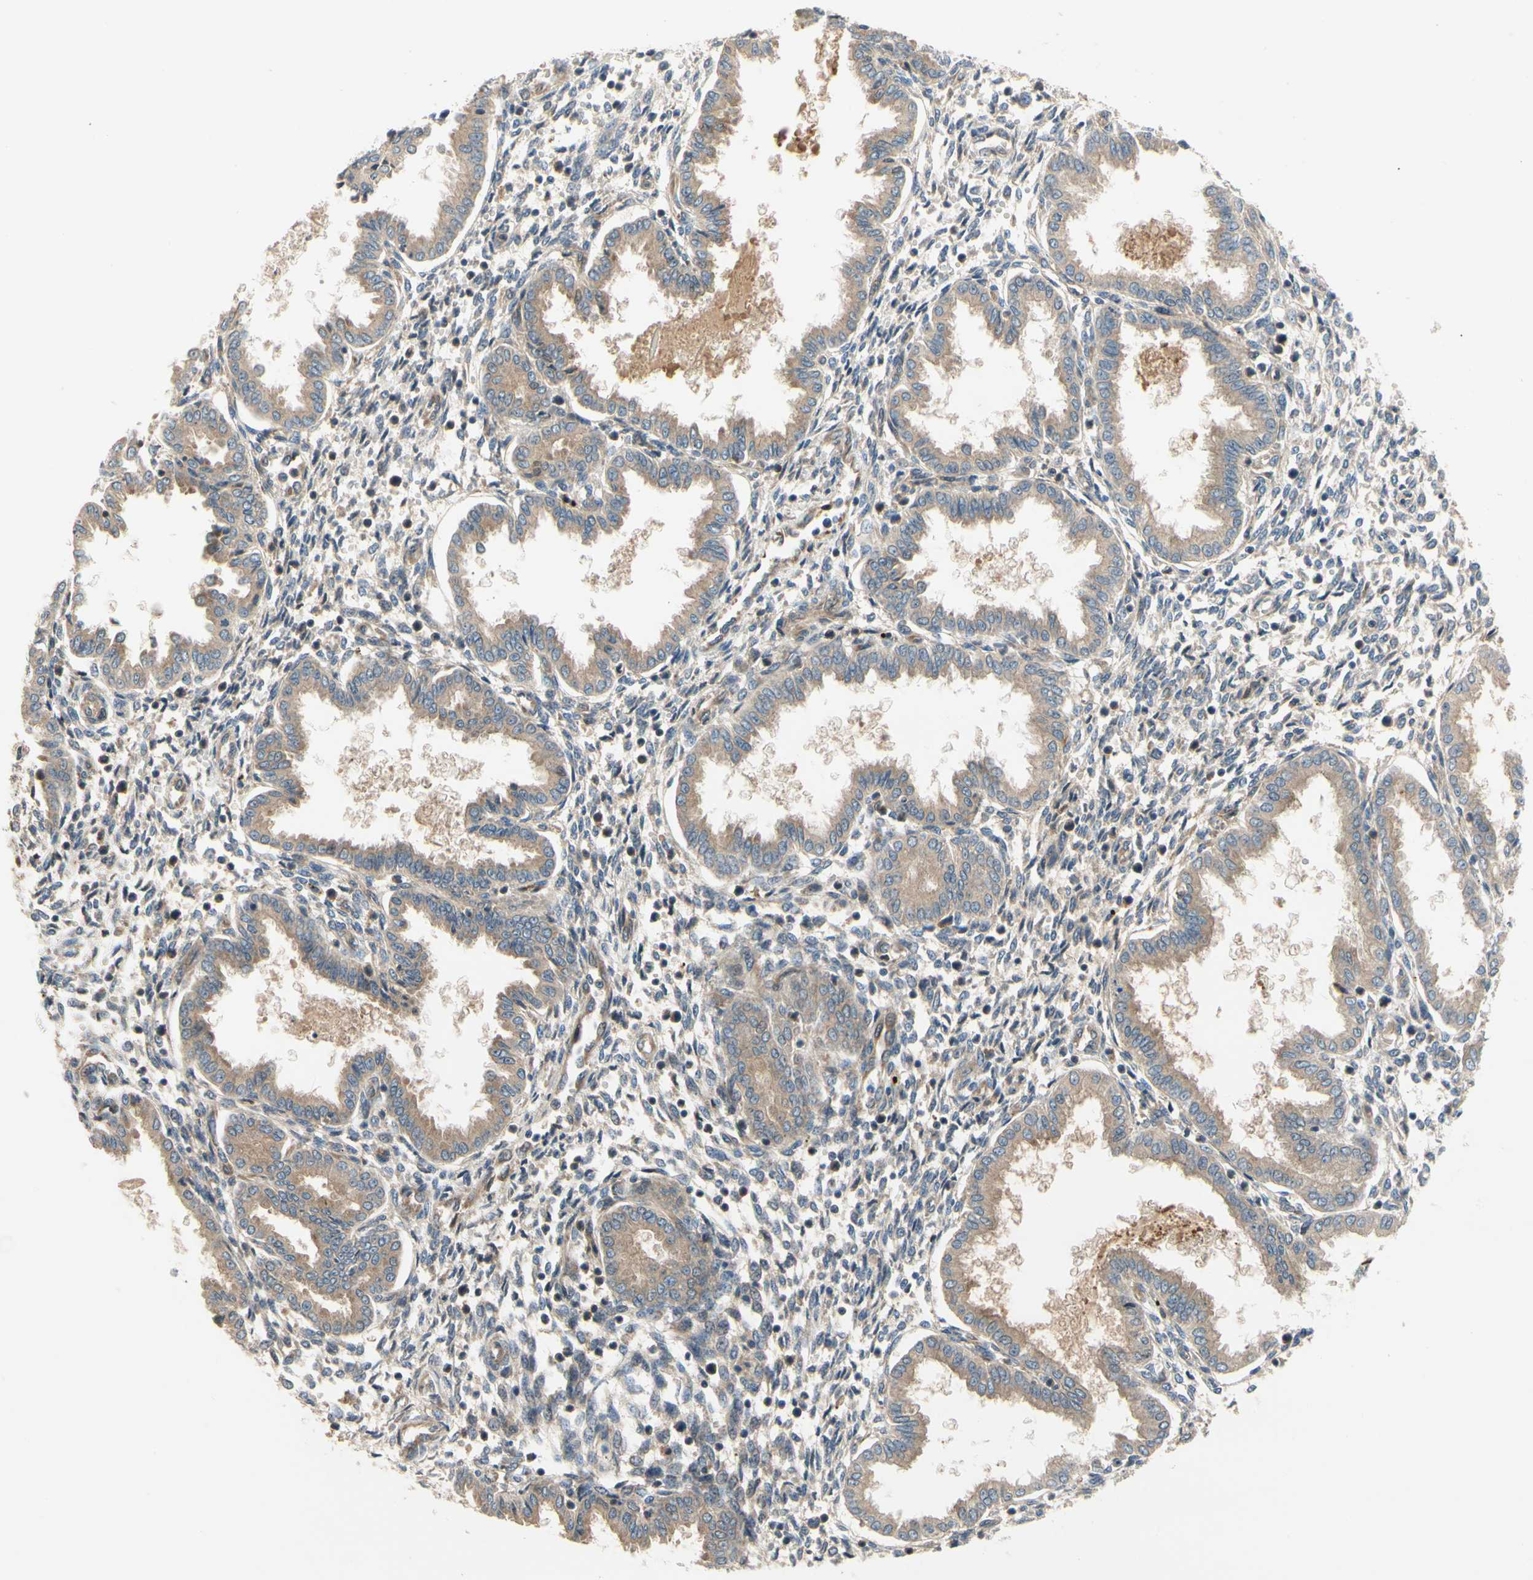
{"staining": {"intensity": "moderate", "quantity": "25%-75%", "location": "cytoplasmic/membranous"}, "tissue": "endometrium", "cell_type": "Cells in endometrial stroma", "image_type": "normal", "snomed": [{"axis": "morphology", "description": "Normal tissue, NOS"}, {"axis": "topography", "description": "Endometrium"}], "caption": "Brown immunohistochemical staining in normal human endometrium displays moderate cytoplasmic/membranous expression in about 25%-75% of cells in endometrial stroma.", "gene": "TDRP", "patient": {"sex": "female", "age": 33}}